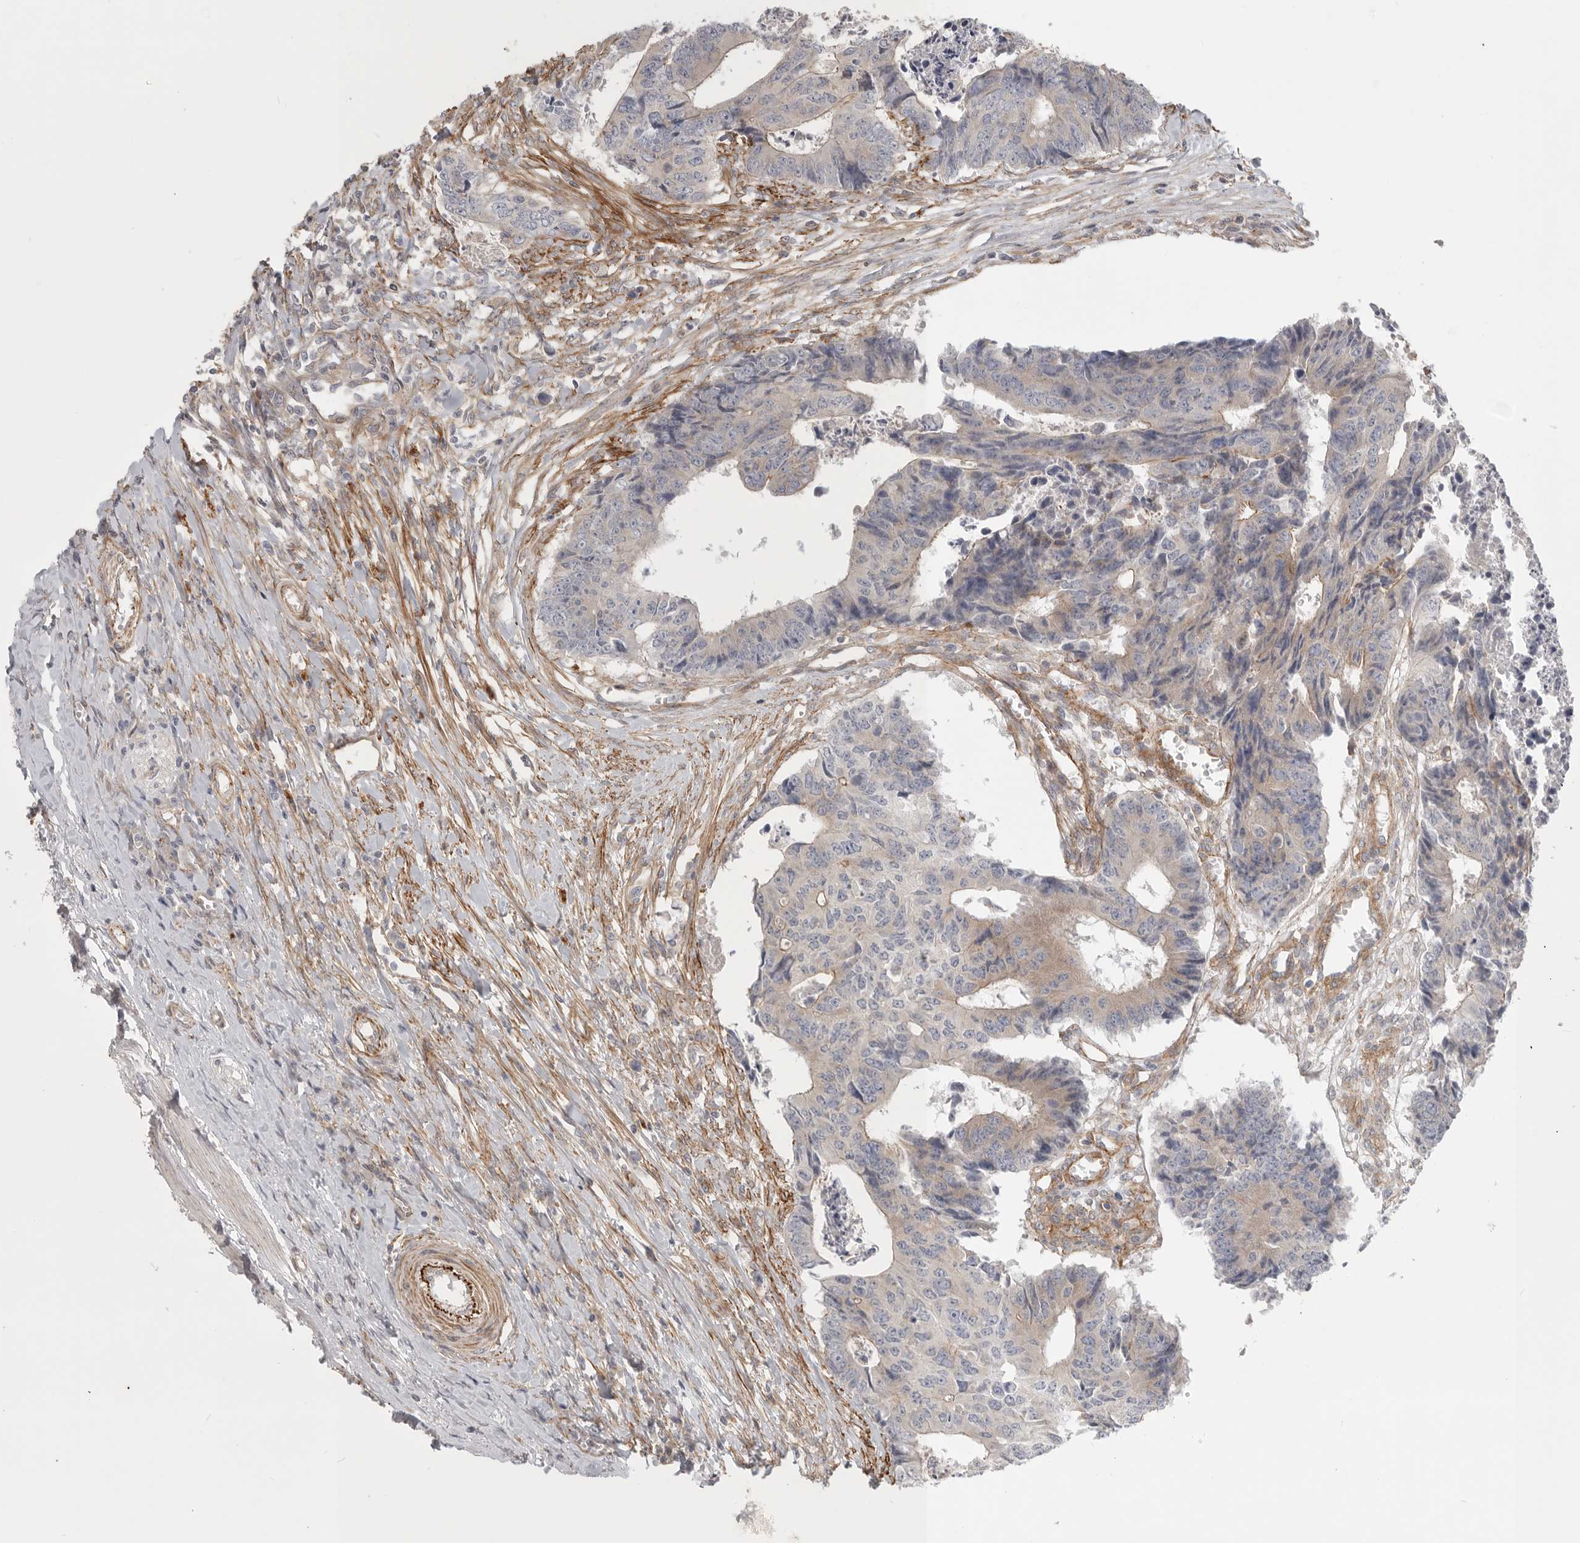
{"staining": {"intensity": "weak", "quantity": "<25%", "location": "cytoplasmic/membranous"}, "tissue": "colorectal cancer", "cell_type": "Tumor cells", "image_type": "cancer", "snomed": [{"axis": "morphology", "description": "Adenocarcinoma, NOS"}, {"axis": "topography", "description": "Rectum"}], "caption": "DAB (3,3'-diaminobenzidine) immunohistochemical staining of human adenocarcinoma (colorectal) exhibits no significant positivity in tumor cells.", "gene": "LONRF1", "patient": {"sex": "male", "age": 84}}